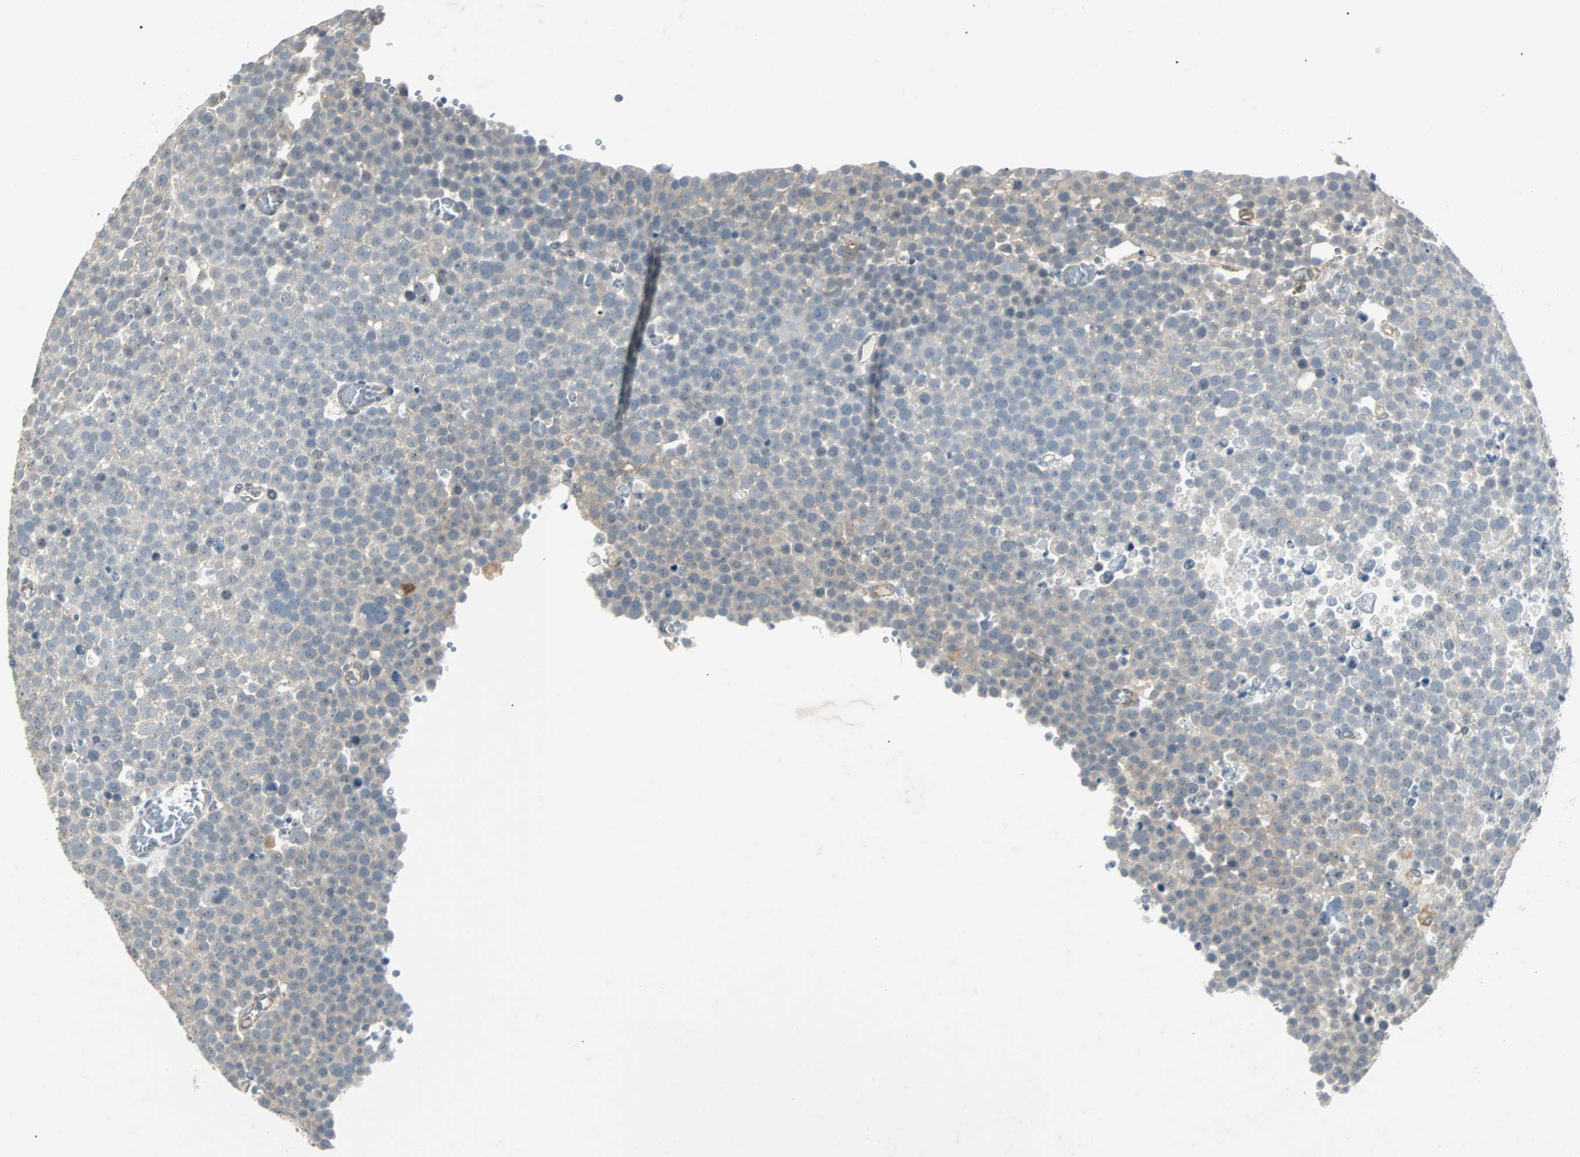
{"staining": {"intensity": "negative", "quantity": "none", "location": "none"}, "tissue": "testis cancer", "cell_type": "Tumor cells", "image_type": "cancer", "snomed": [{"axis": "morphology", "description": "Seminoma, NOS"}, {"axis": "topography", "description": "Testis"}], "caption": "High power microscopy photomicrograph of an immunohistochemistry photomicrograph of testis cancer (seminoma), revealing no significant staining in tumor cells. (Immunohistochemistry, brightfield microscopy, high magnification).", "gene": "CMC2", "patient": {"sex": "male", "age": 71}}